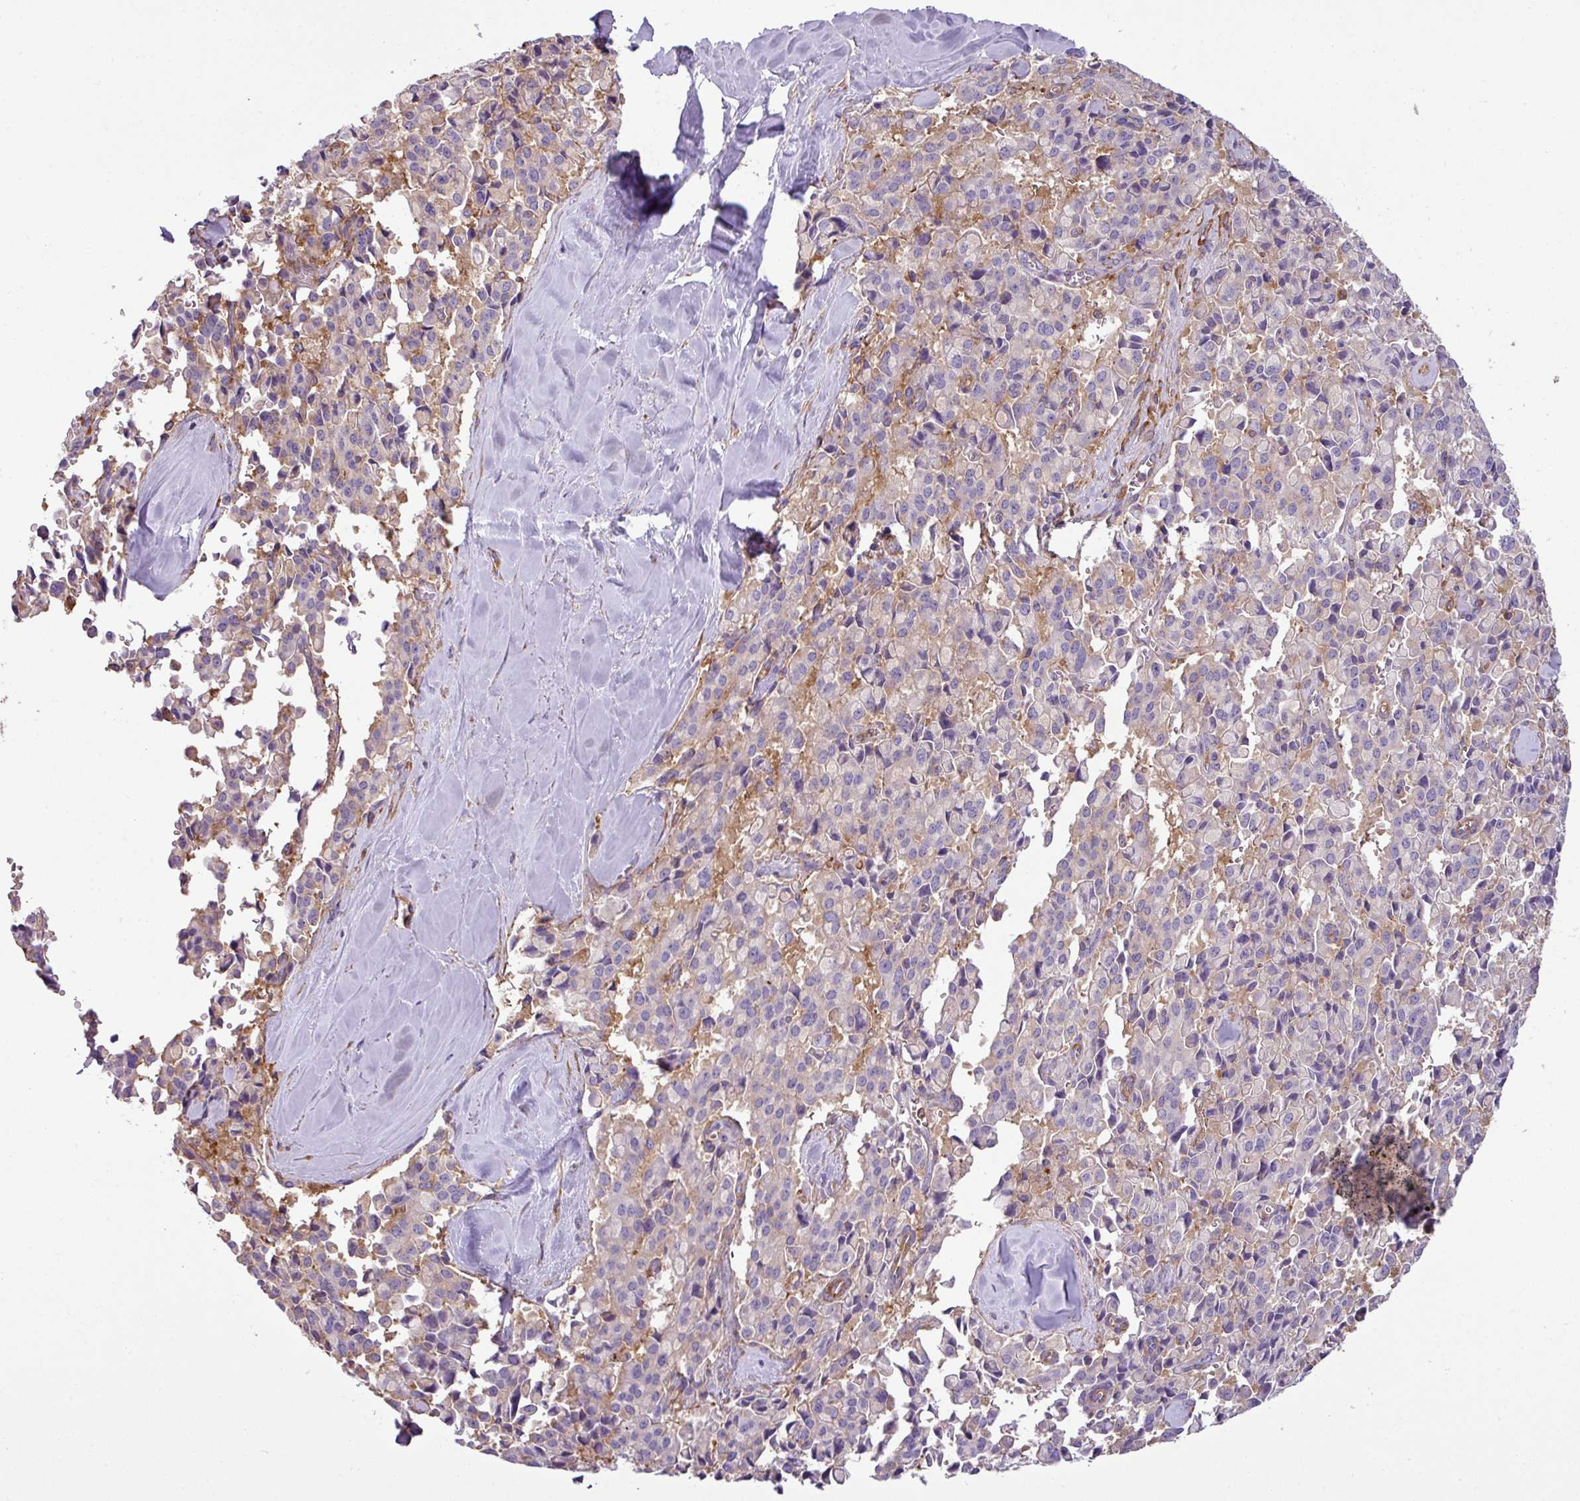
{"staining": {"intensity": "negative", "quantity": "none", "location": "none"}, "tissue": "pancreatic cancer", "cell_type": "Tumor cells", "image_type": "cancer", "snomed": [{"axis": "morphology", "description": "Adenocarcinoma, NOS"}, {"axis": "topography", "description": "Pancreas"}], "caption": "The immunohistochemistry micrograph has no significant staining in tumor cells of pancreatic cancer tissue. (DAB immunohistochemistry visualized using brightfield microscopy, high magnification).", "gene": "XNDC1N", "patient": {"sex": "male", "age": 65}}